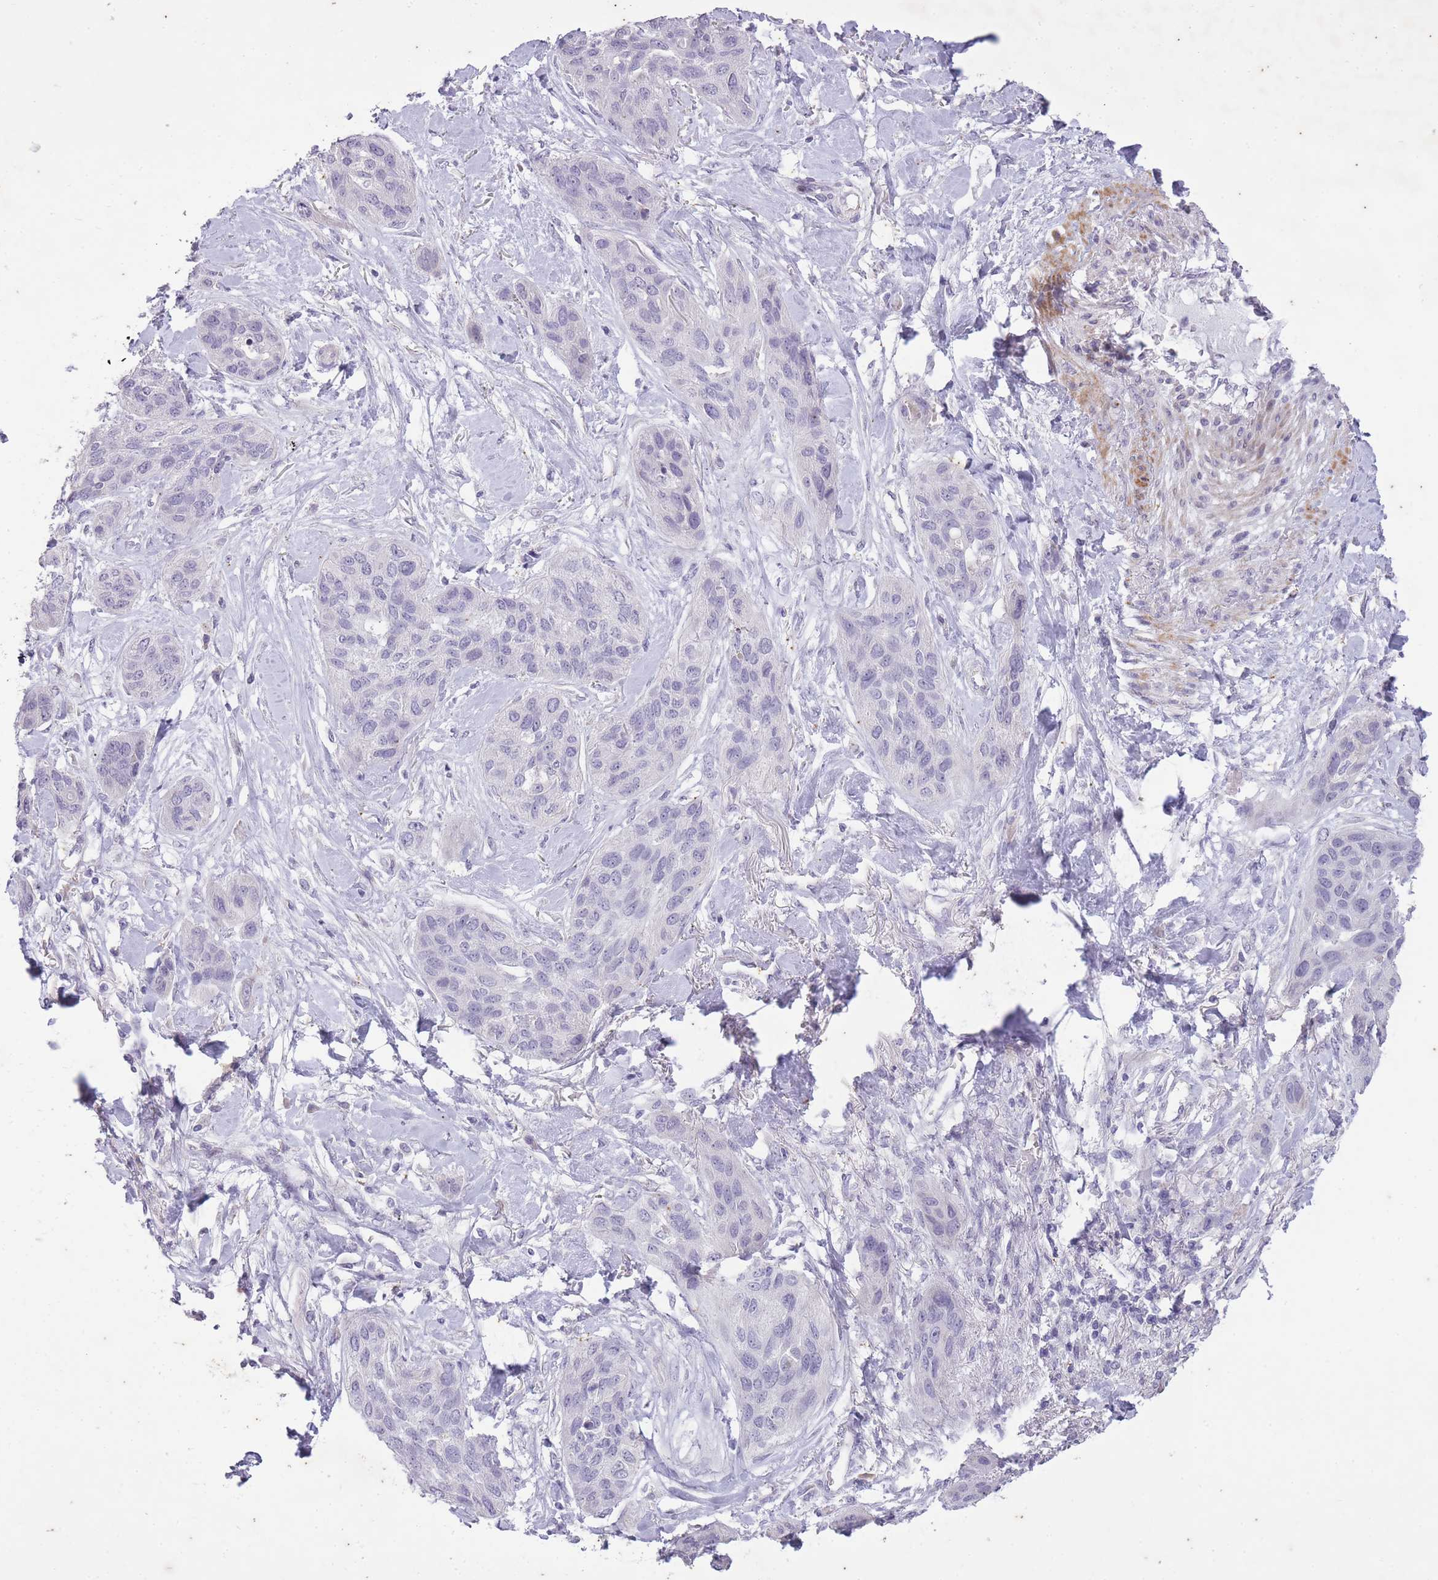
{"staining": {"intensity": "negative", "quantity": "none", "location": "none"}, "tissue": "lung cancer", "cell_type": "Tumor cells", "image_type": "cancer", "snomed": [{"axis": "morphology", "description": "Squamous cell carcinoma, NOS"}, {"axis": "topography", "description": "Lung"}], "caption": "Immunohistochemistry (IHC) of lung cancer (squamous cell carcinoma) shows no positivity in tumor cells. (Stains: DAB IHC with hematoxylin counter stain, Microscopy: brightfield microscopy at high magnification).", "gene": "CNTNAP3", "patient": {"sex": "female", "age": 70}}